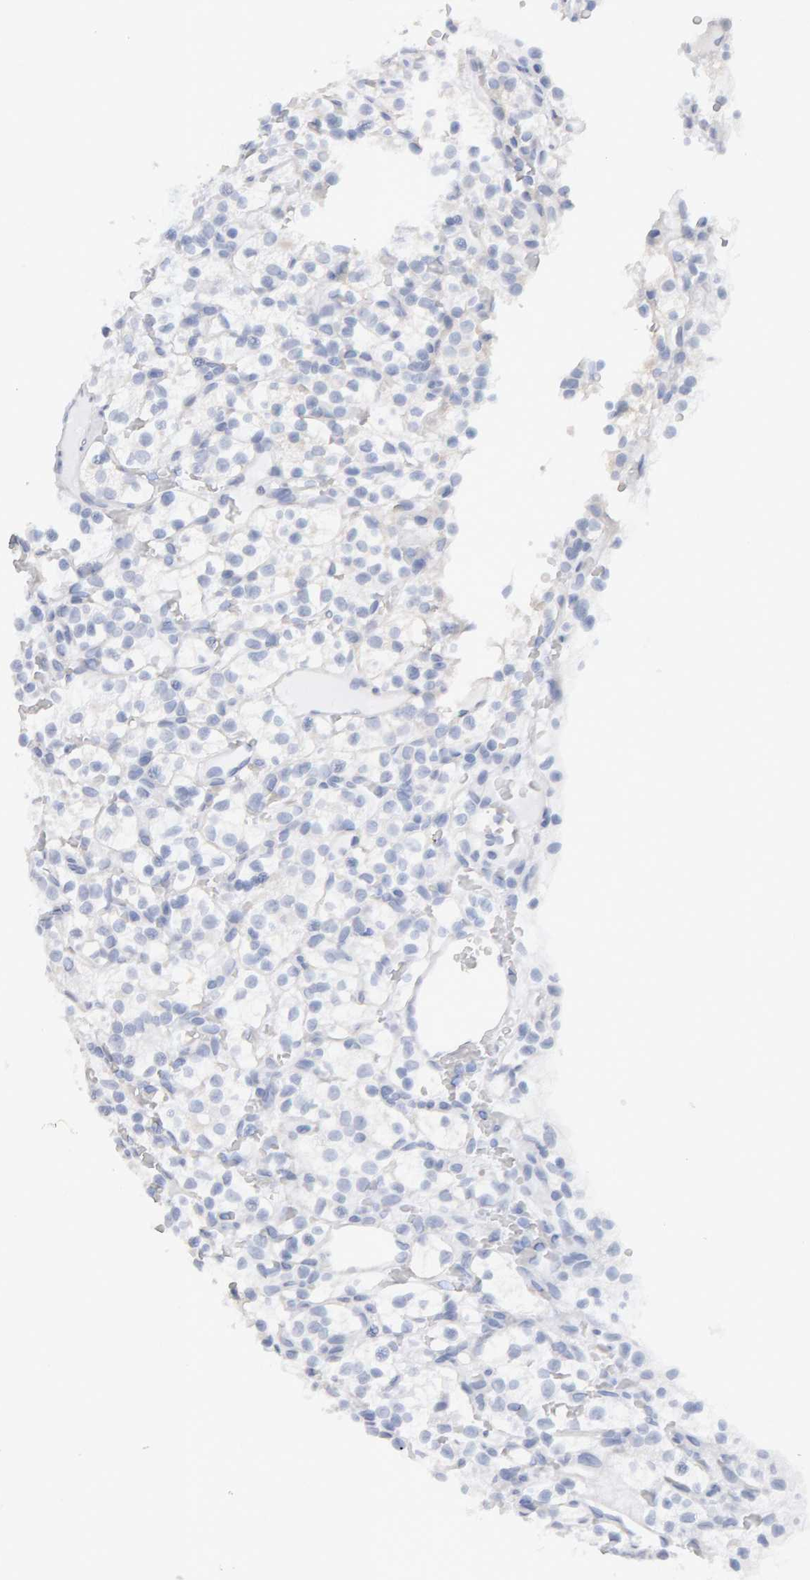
{"staining": {"intensity": "negative", "quantity": "none", "location": "none"}, "tissue": "renal cancer", "cell_type": "Tumor cells", "image_type": "cancer", "snomed": [{"axis": "morphology", "description": "Adenocarcinoma, NOS"}, {"axis": "topography", "description": "Kidney"}], "caption": "Human adenocarcinoma (renal) stained for a protein using IHC shows no expression in tumor cells.", "gene": "METRNL", "patient": {"sex": "female", "age": 57}}